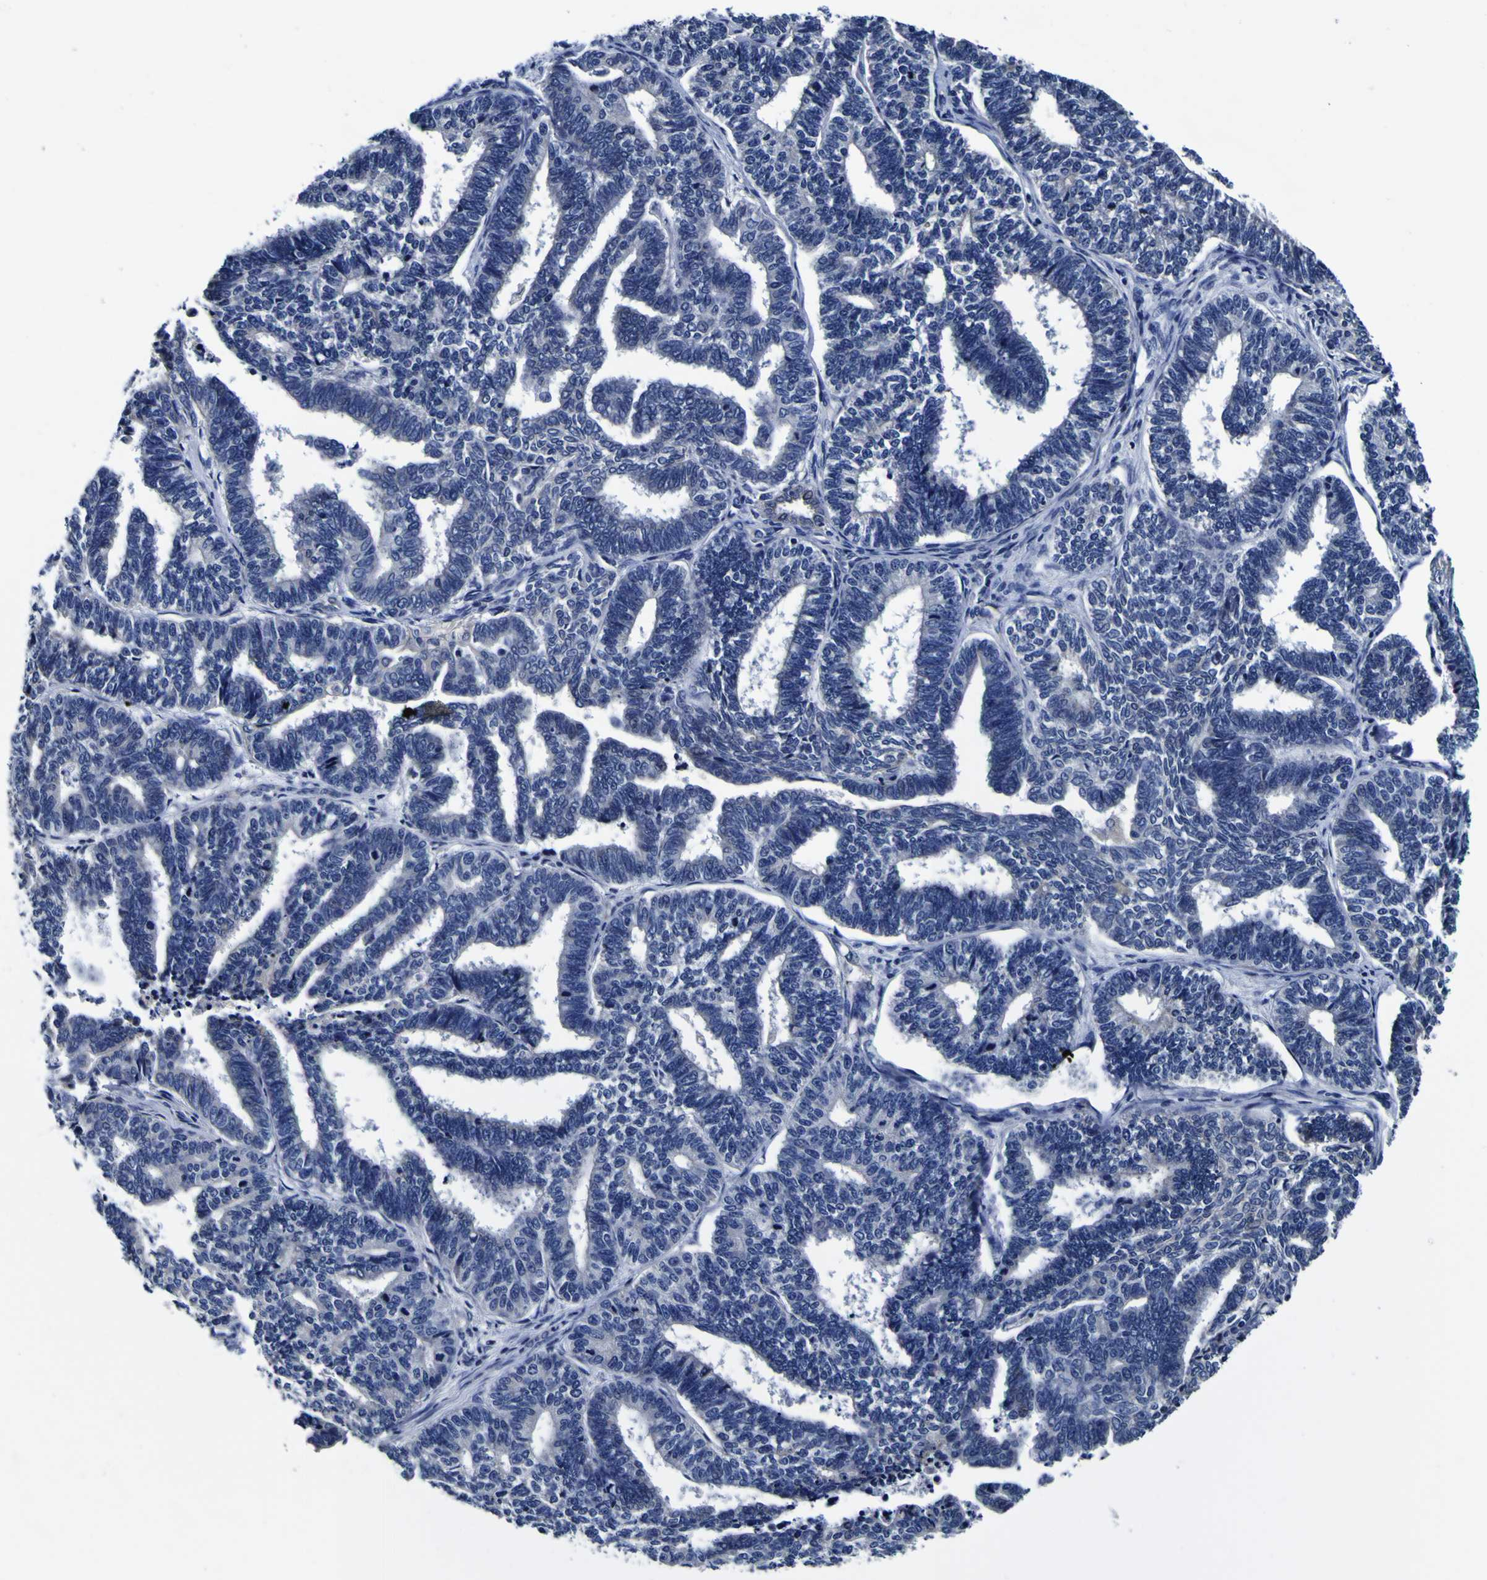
{"staining": {"intensity": "negative", "quantity": "none", "location": "none"}, "tissue": "endometrial cancer", "cell_type": "Tumor cells", "image_type": "cancer", "snomed": [{"axis": "morphology", "description": "Adenocarcinoma, NOS"}, {"axis": "topography", "description": "Endometrium"}], "caption": "There is no significant expression in tumor cells of endometrial adenocarcinoma.", "gene": "PDLIM4", "patient": {"sex": "female", "age": 70}}